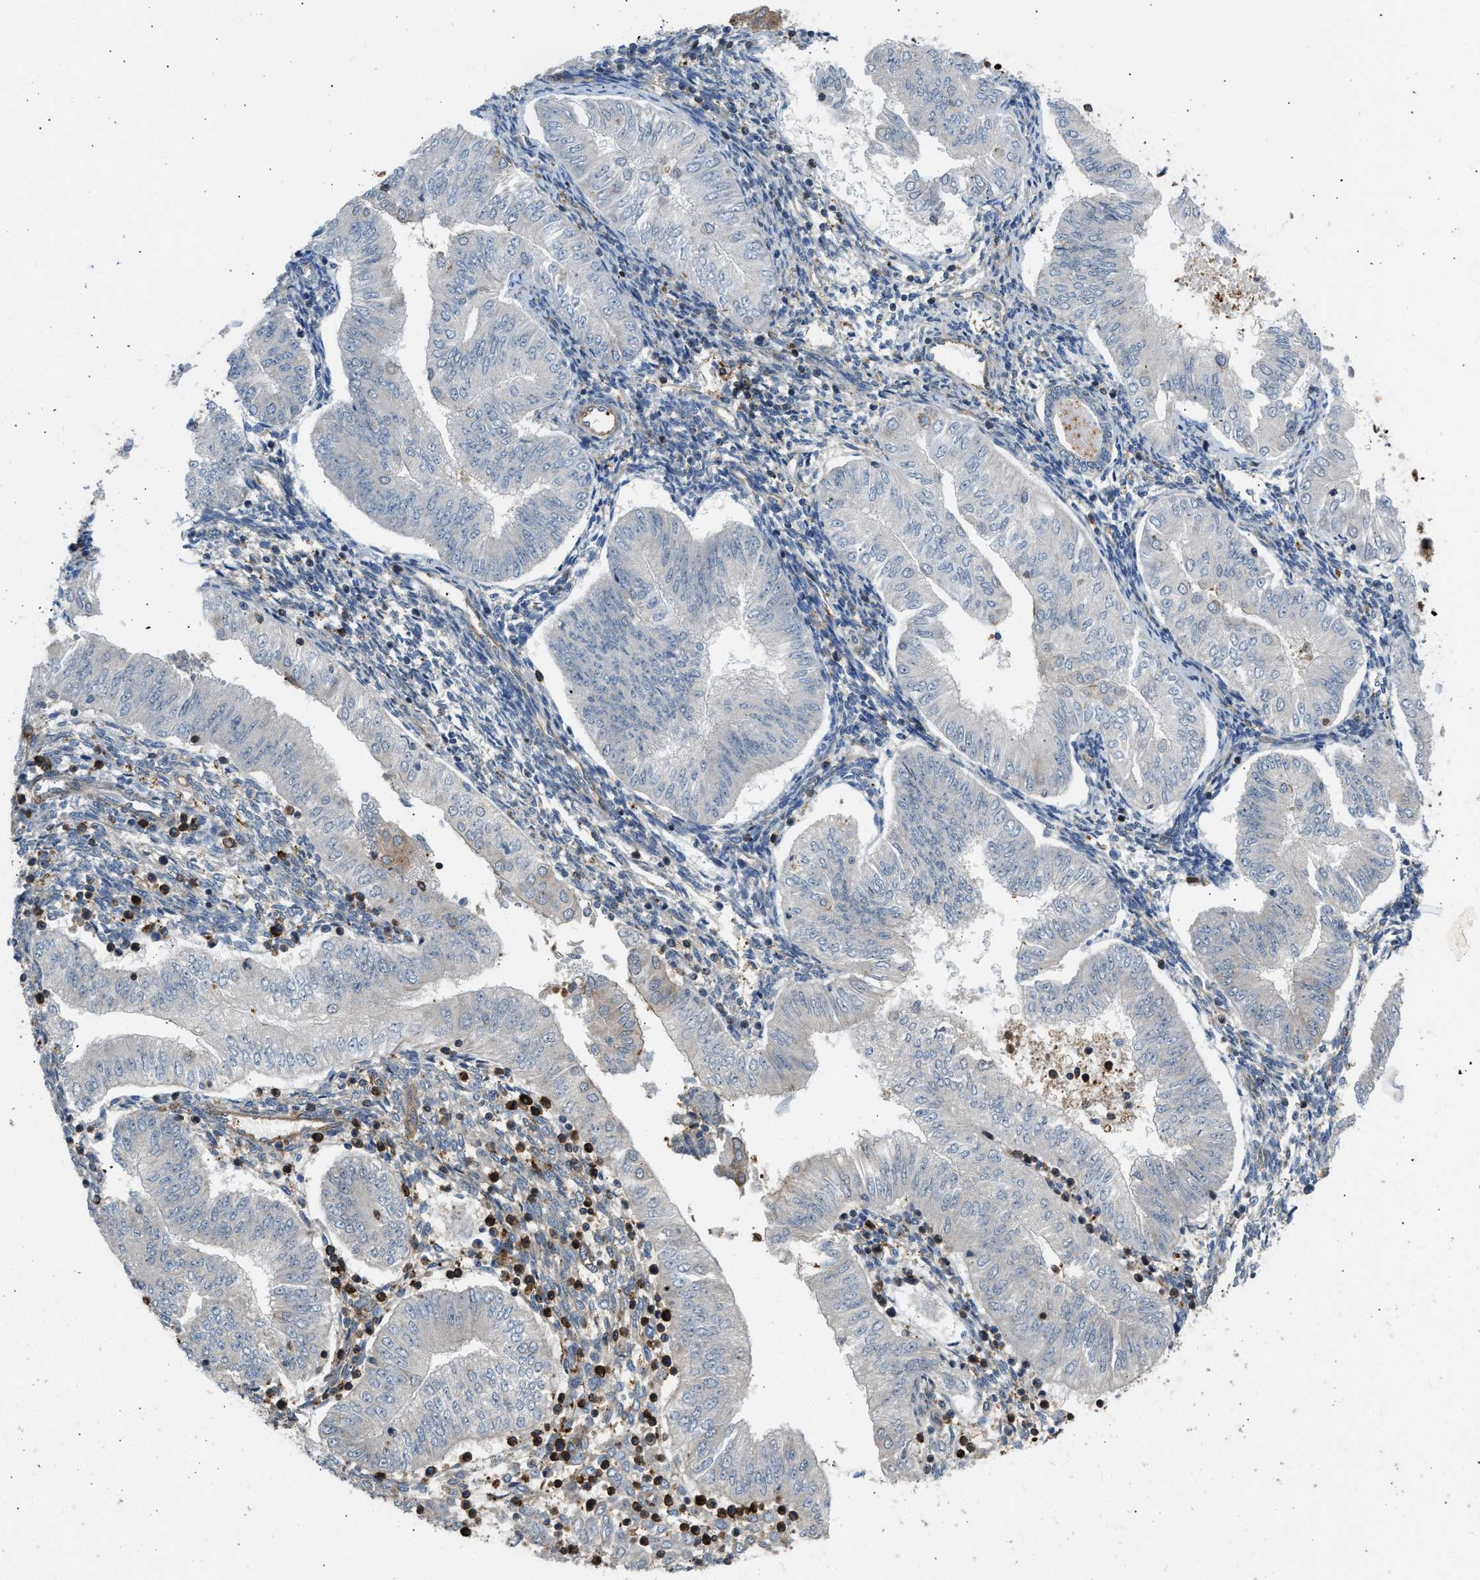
{"staining": {"intensity": "negative", "quantity": "none", "location": "none"}, "tissue": "endometrial cancer", "cell_type": "Tumor cells", "image_type": "cancer", "snomed": [{"axis": "morphology", "description": "Normal tissue, NOS"}, {"axis": "morphology", "description": "Adenocarcinoma, NOS"}, {"axis": "topography", "description": "Endometrium"}], "caption": "This is a histopathology image of immunohistochemistry staining of adenocarcinoma (endometrial), which shows no expression in tumor cells.", "gene": "RASGRF2", "patient": {"sex": "female", "age": 53}}